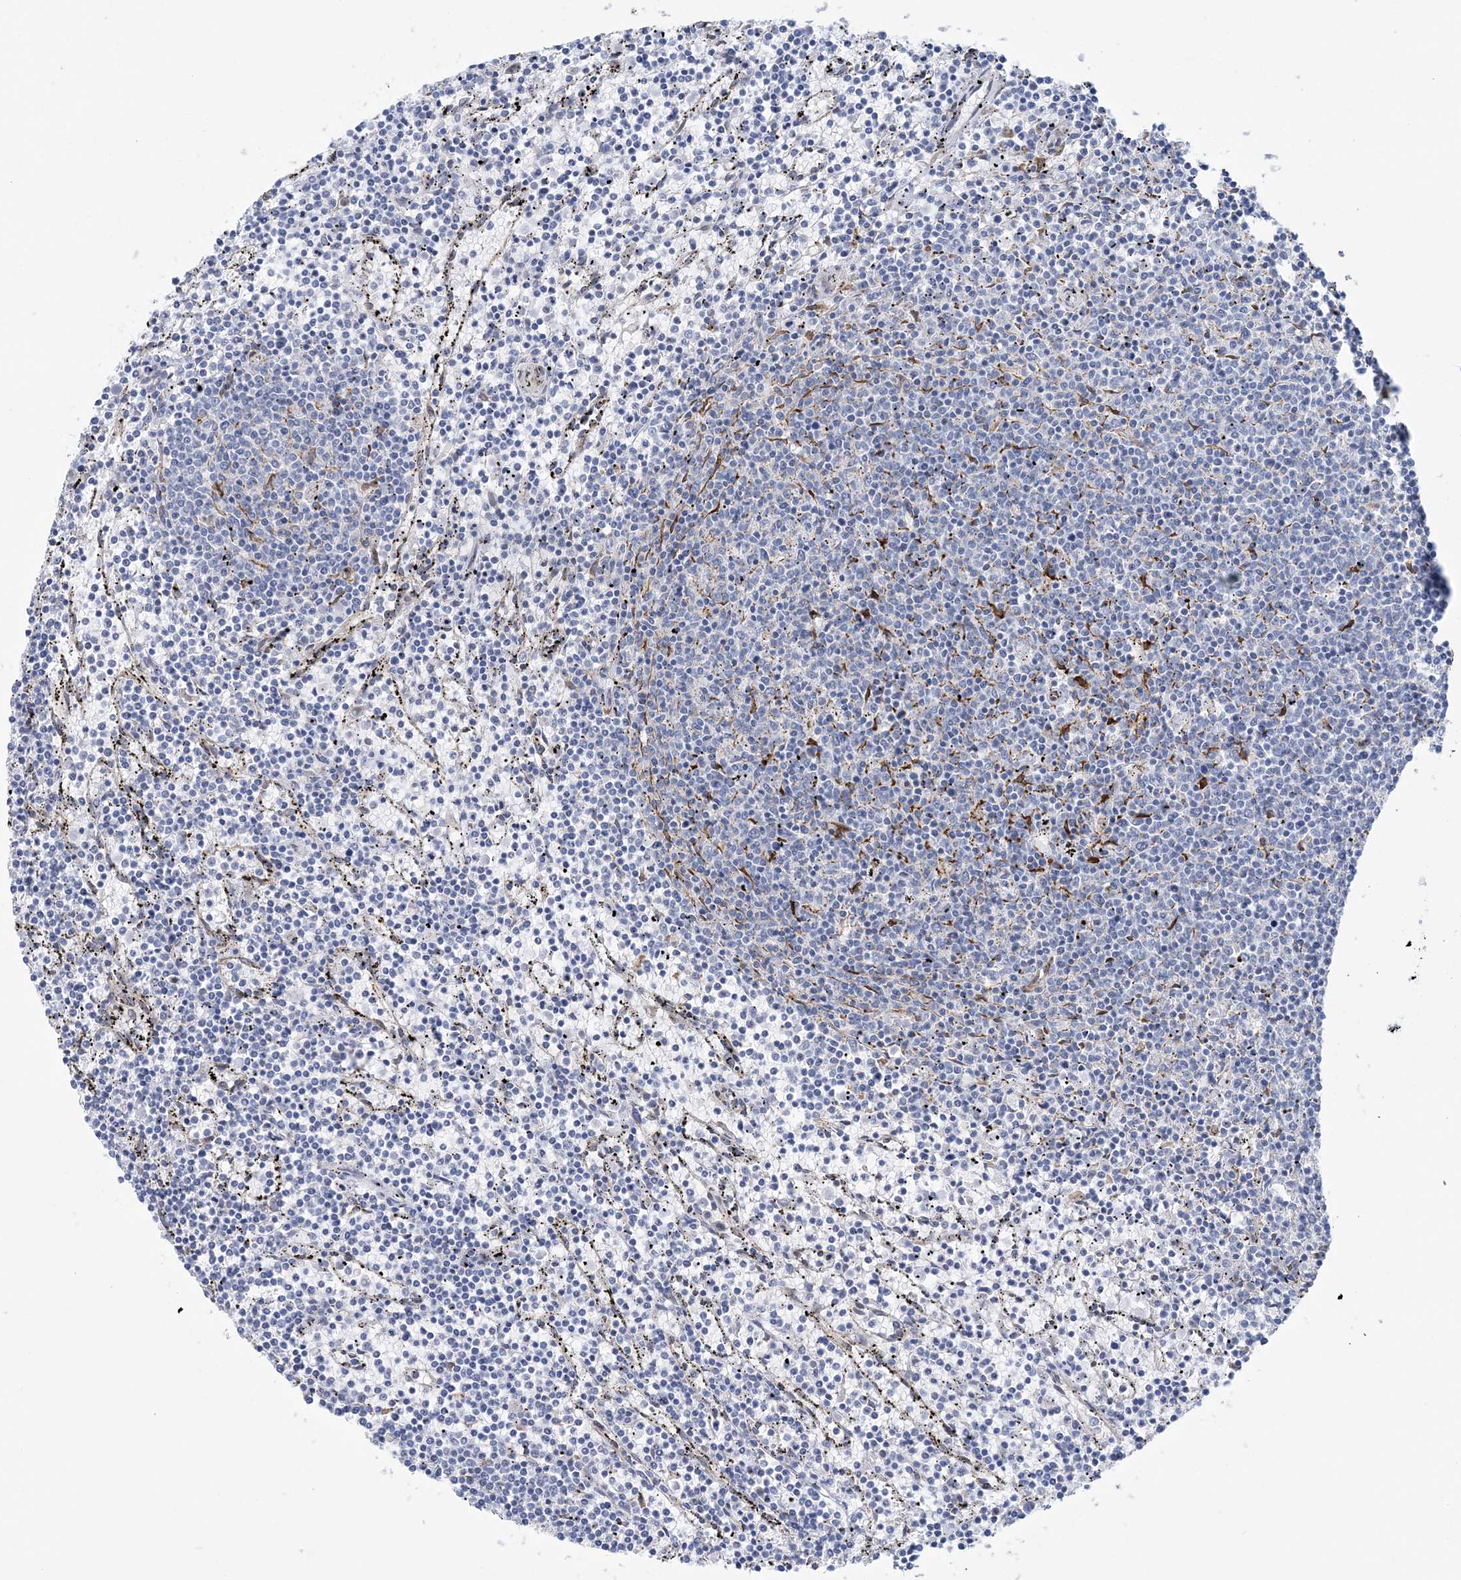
{"staining": {"intensity": "negative", "quantity": "none", "location": "none"}, "tissue": "lymphoma", "cell_type": "Tumor cells", "image_type": "cancer", "snomed": [{"axis": "morphology", "description": "Malignant lymphoma, non-Hodgkin's type, Low grade"}, {"axis": "topography", "description": "Spleen"}], "caption": "IHC of human lymphoma exhibits no staining in tumor cells.", "gene": "PLEKHG4B", "patient": {"sex": "female", "age": 50}}